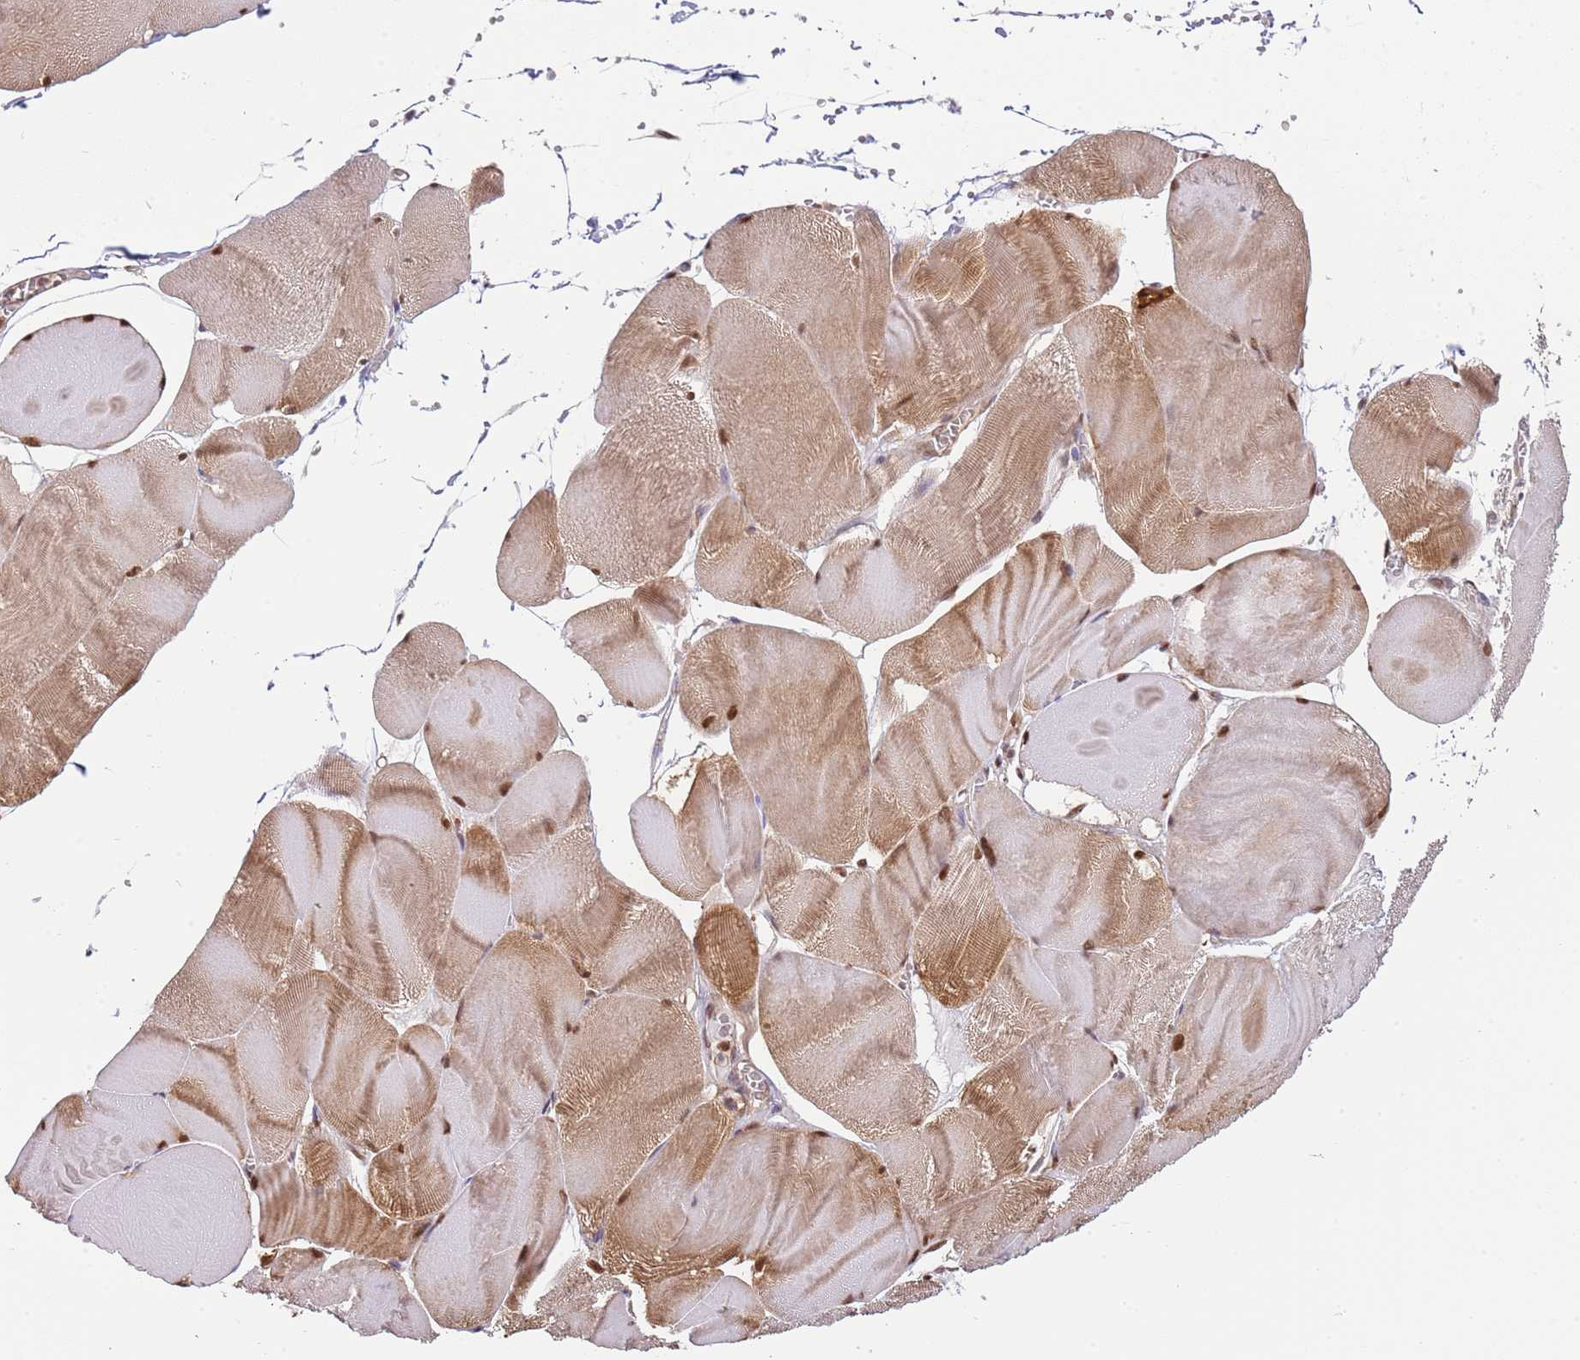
{"staining": {"intensity": "moderate", "quantity": ">75%", "location": "cytoplasmic/membranous,nuclear"}, "tissue": "skeletal muscle", "cell_type": "Myocytes", "image_type": "normal", "snomed": [{"axis": "morphology", "description": "Normal tissue, NOS"}, {"axis": "morphology", "description": "Basal cell carcinoma"}, {"axis": "topography", "description": "Skeletal muscle"}], "caption": "A histopathology image of skeletal muscle stained for a protein demonstrates moderate cytoplasmic/membranous,nuclear brown staining in myocytes. (DAB IHC with brightfield microscopy, high magnification).", "gene": "PLSCR5", "patient": {"sex": "female", "age": 64}}